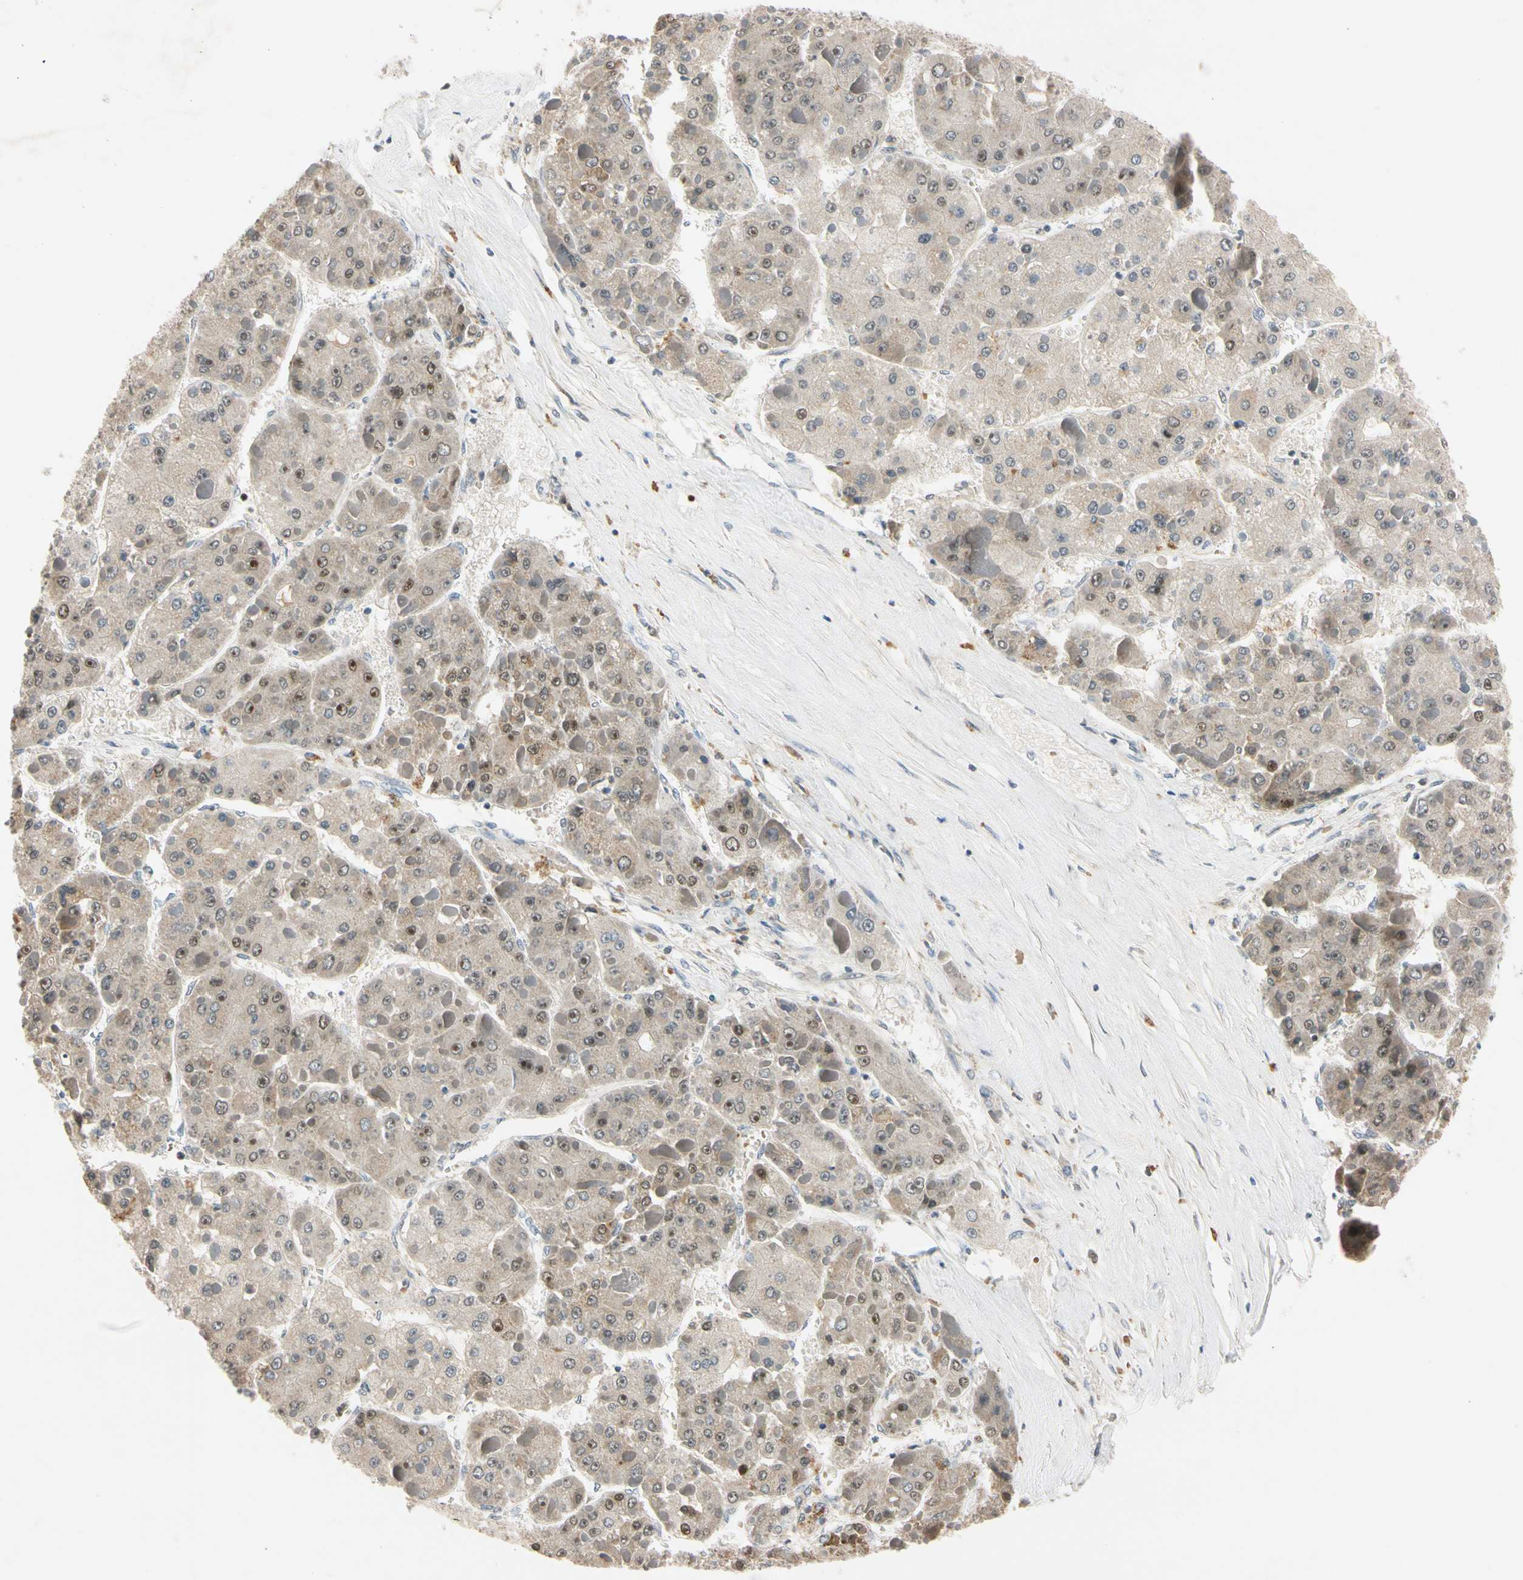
{"staining": {"intensity": "moderate", "quantity": "<25%", "location": "nuclear"}, "tissue": "liver cancer", "cell_type": "Tumor cells", "image_type": "cancer", "snomed": [{"axis": "morphology", "description": "Carcinoma, Hepatocellular, NOS"}, {"axis": "topography", "description": "Liver"}], "caption": "A photomicrograph showing moderate nuclear staining in about <25% of tumor cells in liver hepatocellular carcinoma, as visualized by brown immunohistochemical staining.", "gene": "RIOX2", "patient": {"sex": "female", "age": 73}}